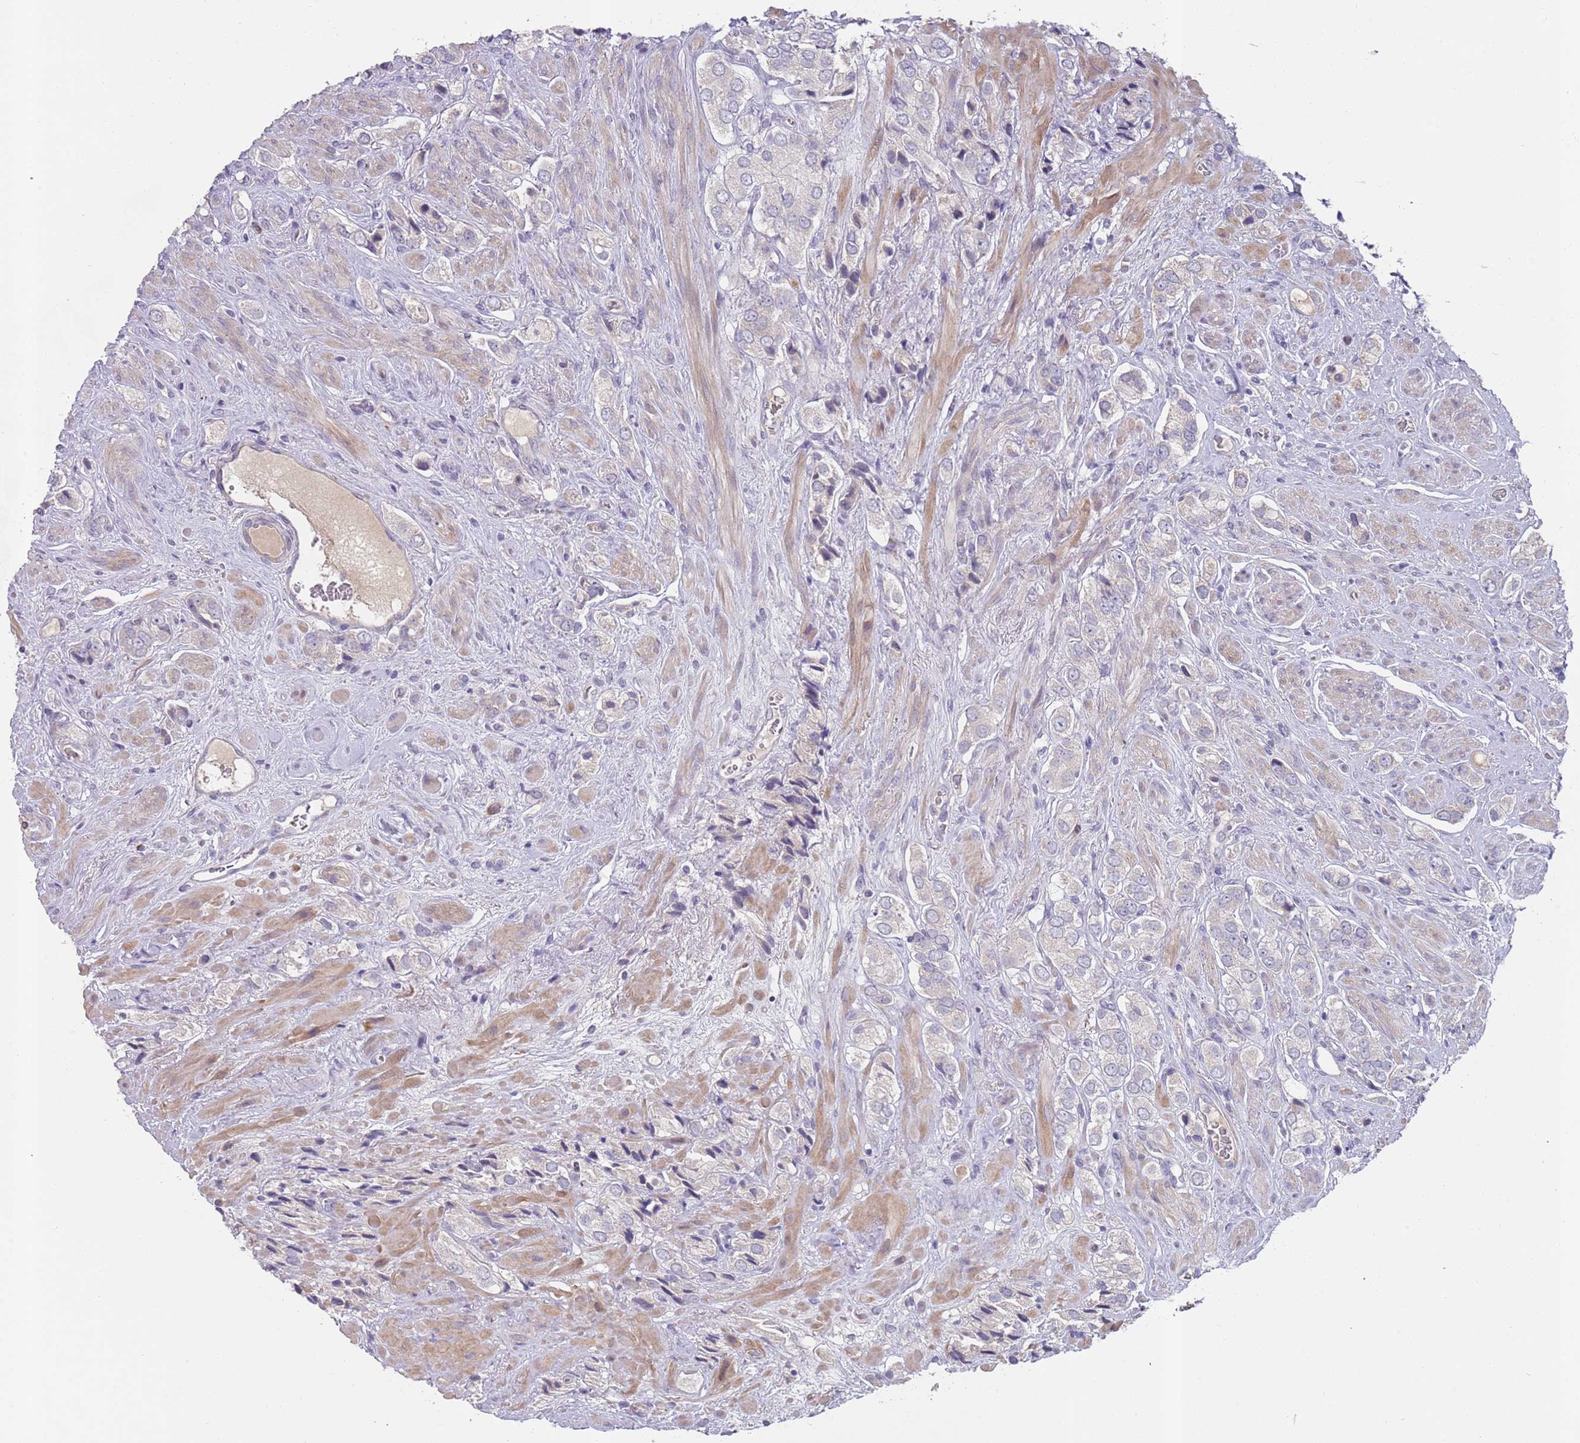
{"staining": {"intensity": "negative", "quantity": "none", "location": "none"}, "tissue": "prostate cancer", "cell_type": "Tumor cells", "image_type": "cancer", "snomed": [{"axis": "morphology", "description": "Adenocarcinoma, High grade"}, {"axis": "topography", "description": "Prostate and seminal vesicle, NOS"}], "caption": "This is an IHC micrograph of prostate cancer. There is no positivity in tumor cells.", "gene": "PRAC1", "patient": {"sex": "male", "age": 64}}